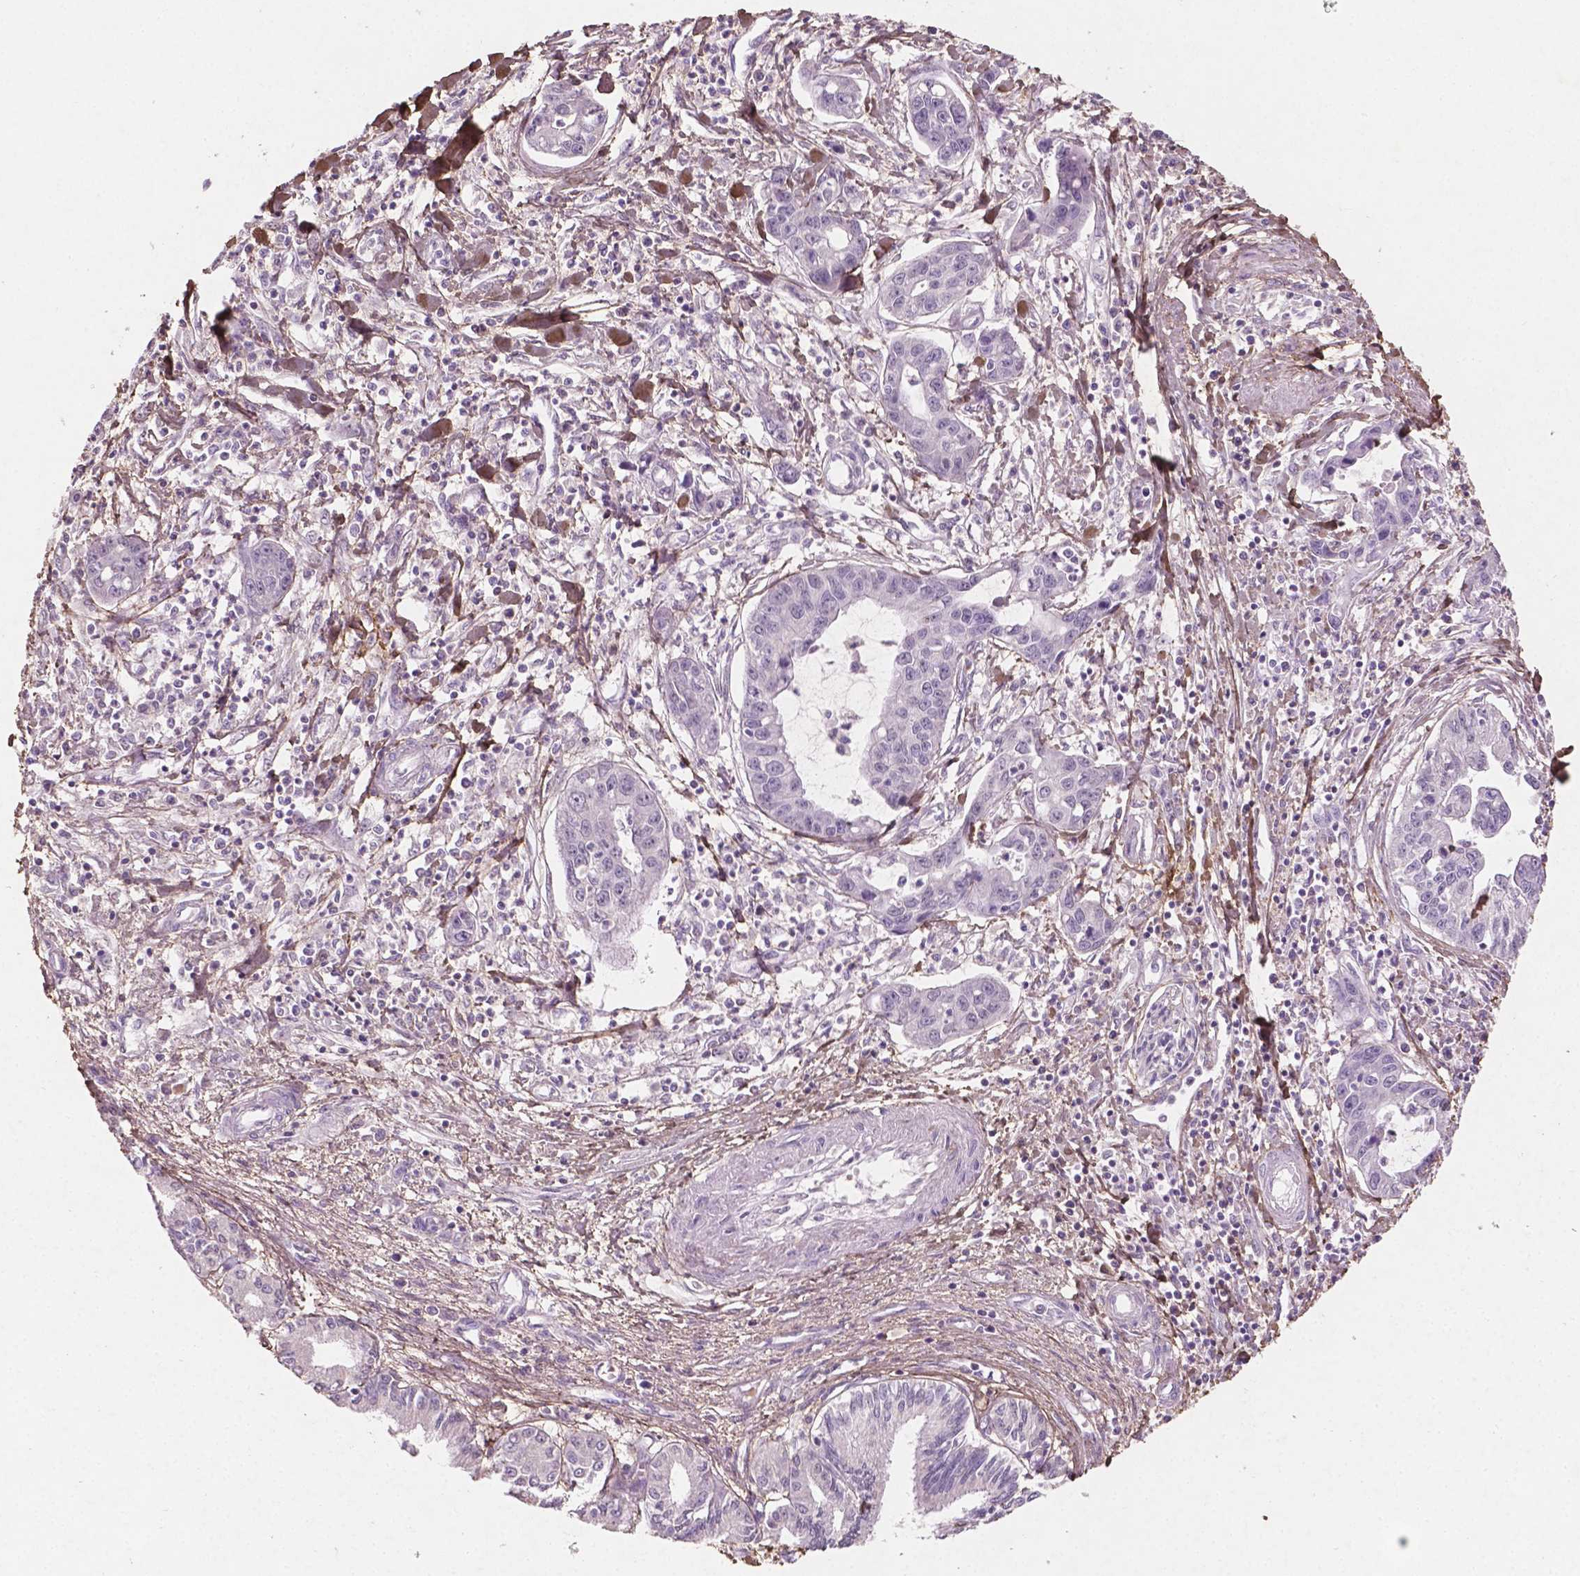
{"staining": {"intensity": "negative", "quantity": "none", "location": "none"}, "tissue": "liver cancer", "cell_type": "Tumor cells", "image_type": "cancer", "snomed": [{"axis": "morphology", "description": "Cholangiocarcinoma"}, {"axis": "topography", "description": "Liver"}], "caption": "This is a histopathology image of immunohistochemistry (IHC) staining of cholangiocarcinoma (liver), which shows no positivity in tumor cells.", "gene": "DLG2", "patient": {"sex": "male", "age": 58}}